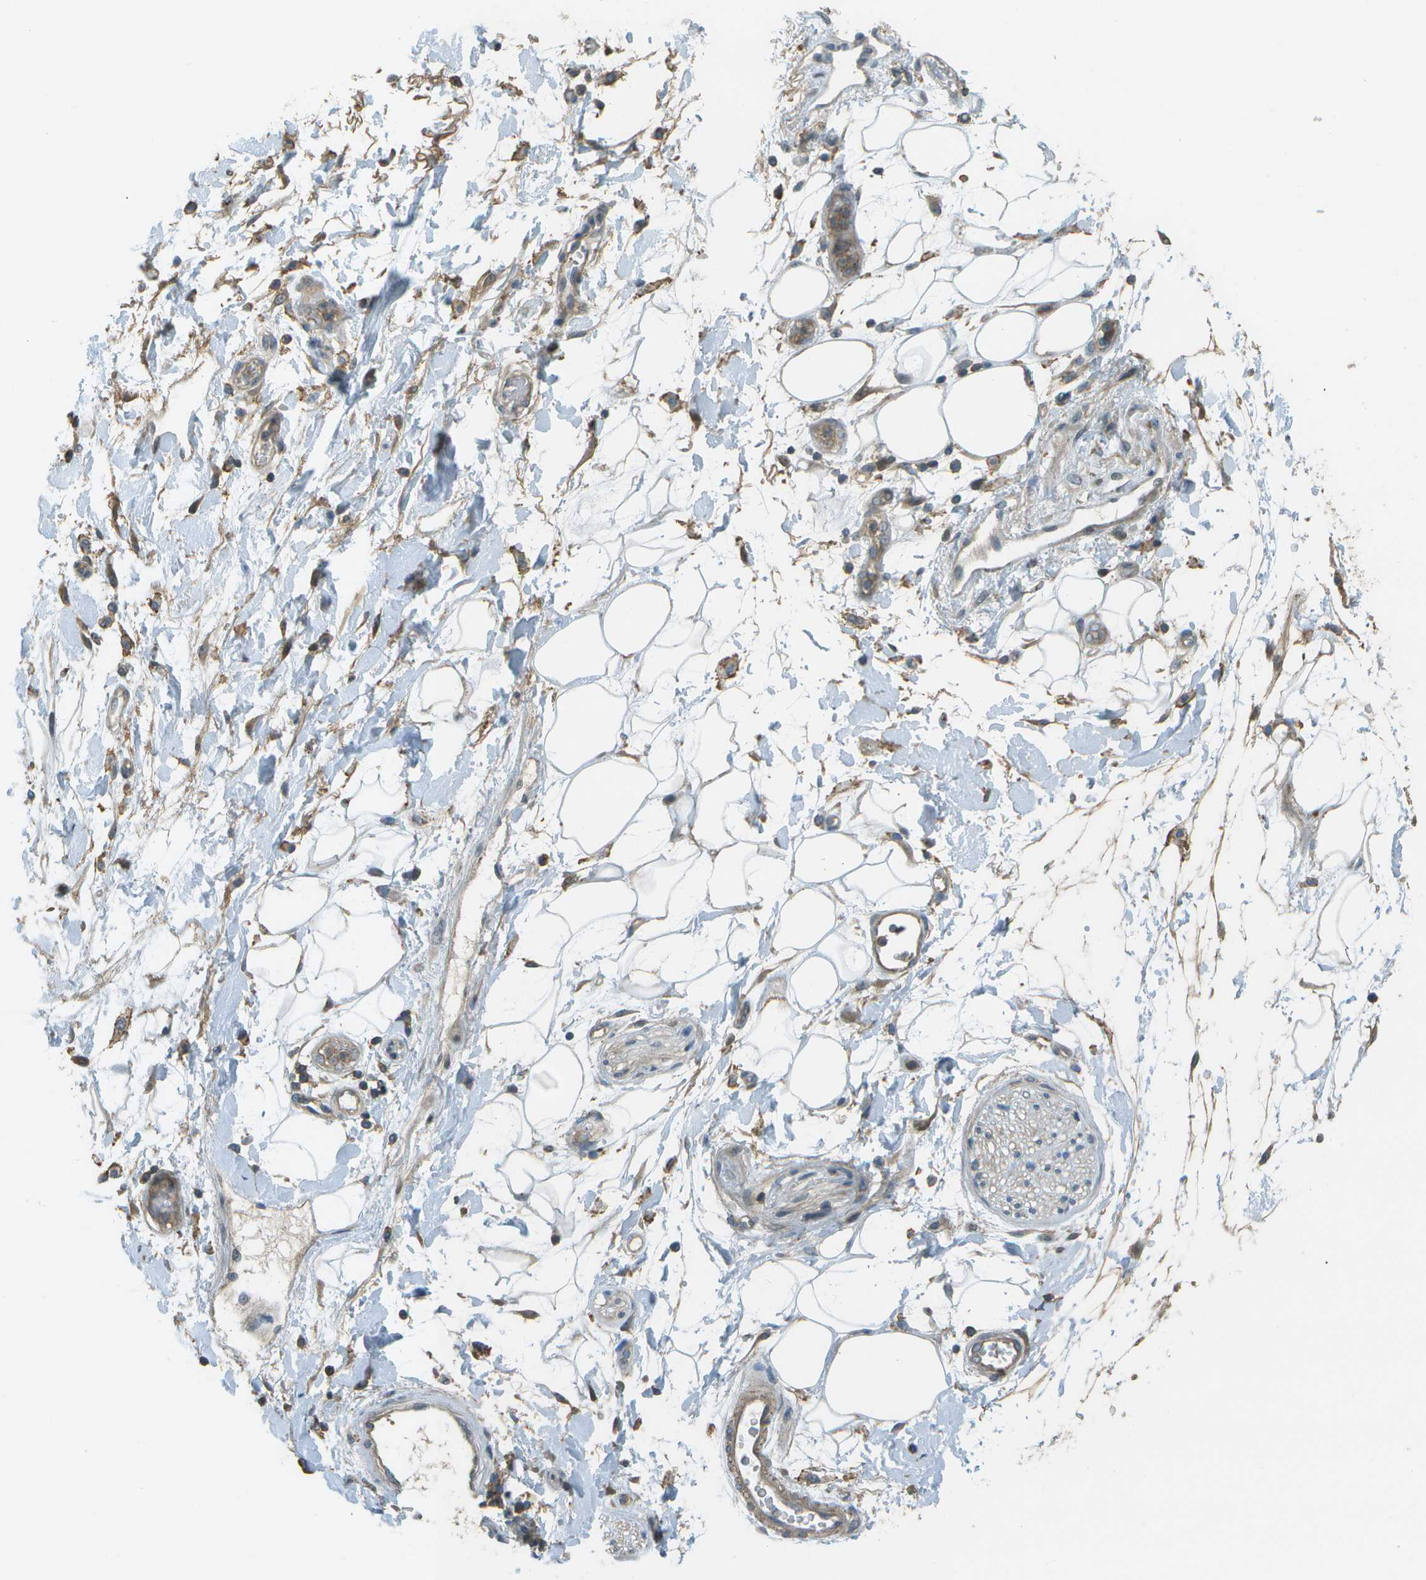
{"staining": {"intensity": "negative", "quantity": "none", "location": "none"}, "tissue": "adipose tissue", "cell_type": "Adipocytes", "image_type": "normal", "snomed": [{"axis": "morphology", "description": "Normal tissue, NOS"}, {"axis": "morphology", "description": "Adenocarcinoma, NOS"}, {"axis": "topography", "description": "Duodenum"}, {"axis": "topography", "description": "Peripheral nerve tissue"}], "caption": "Adipocytes show no significant protein positivity in normal adipose tissue.", "gene": "LRRC66", "patient": {"sex": "female", "age": 60}}